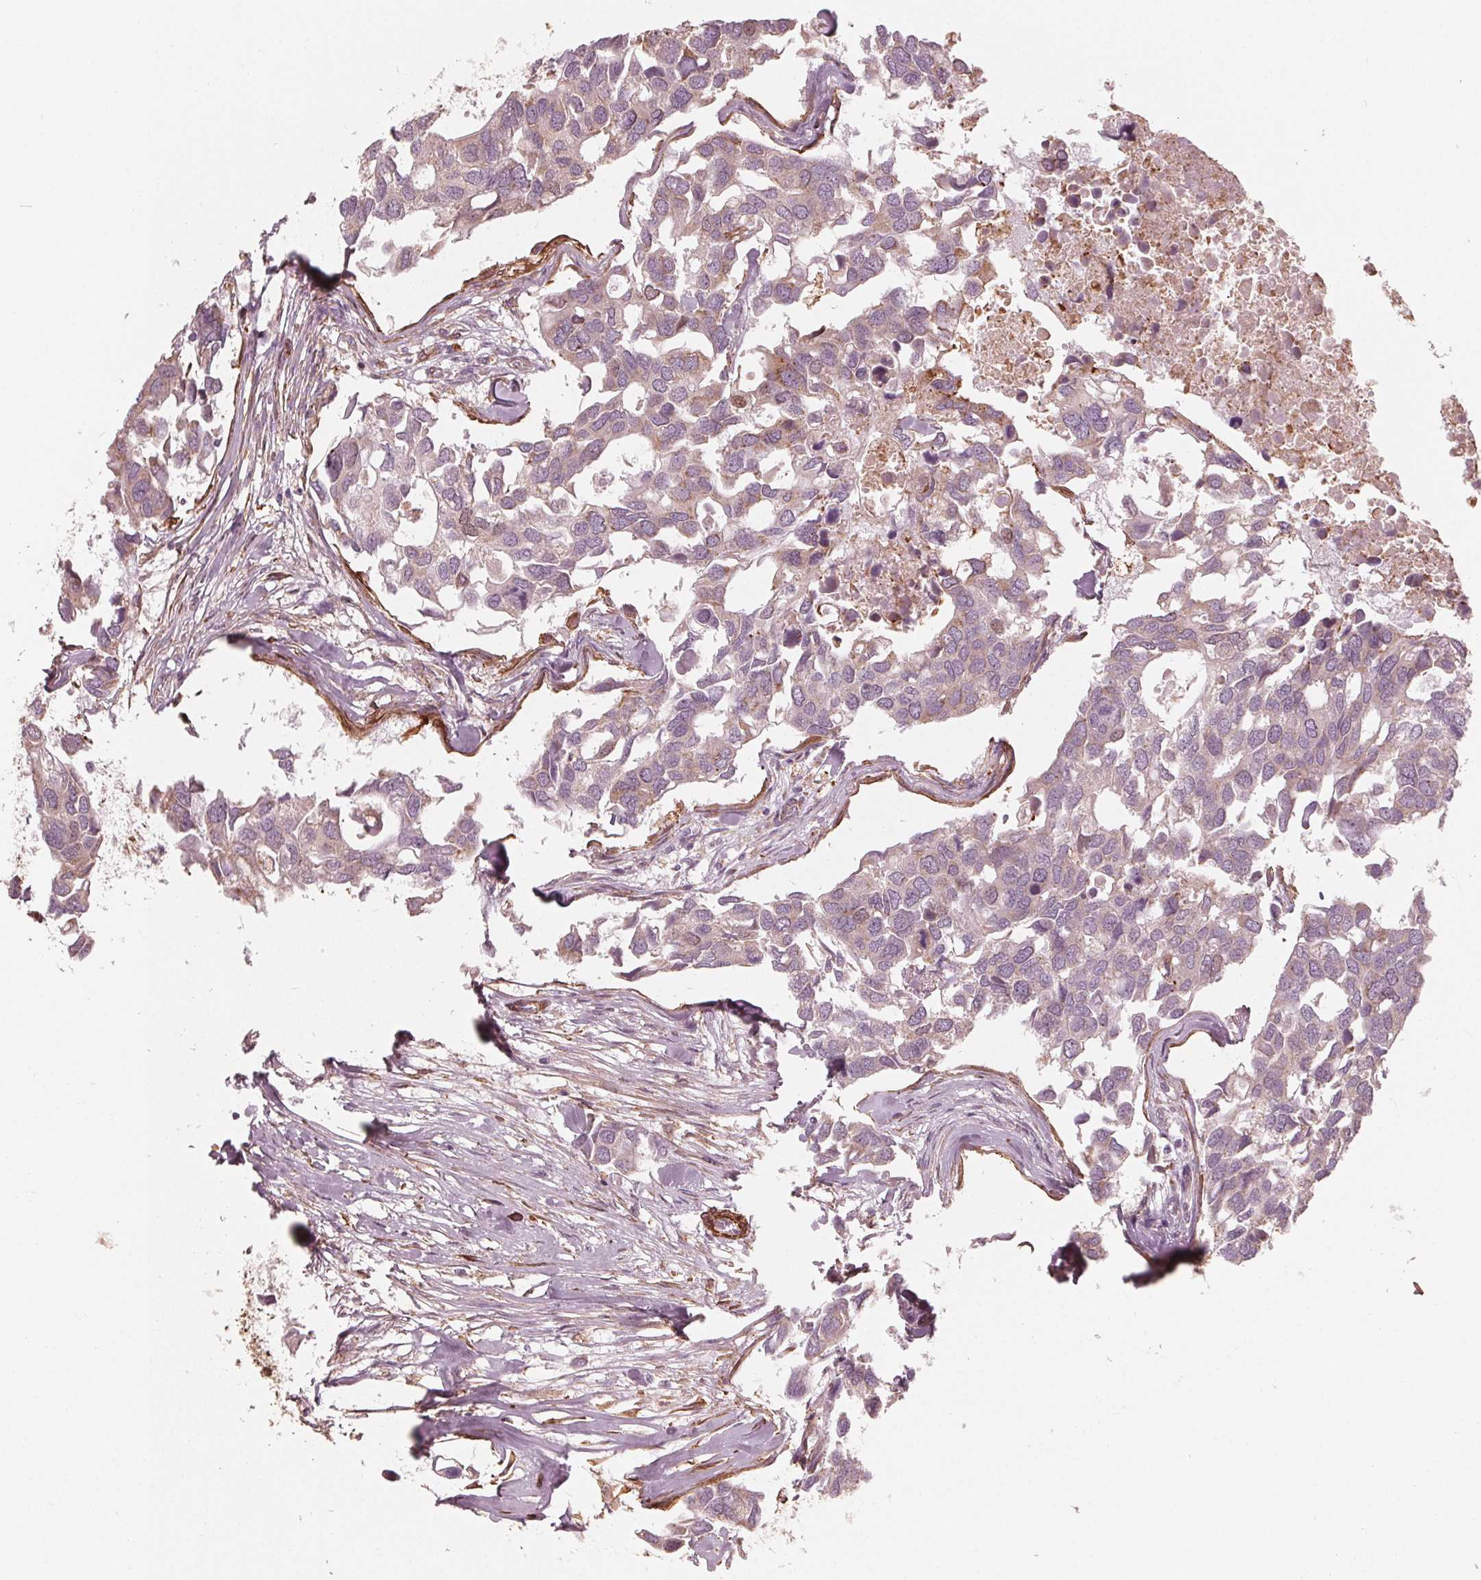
{"staining": {"intensity": "moderate", "quantity": "<25%", "location": "cytoplasmic/membranous"}, "tissue": "breast cancer", "cell_type": "Tumor cells", "image_type": "cancer", "snomed": [{"axis": "morphology", "description": "Duct carcinoma"}, {"axis": "topography", "description": "Breast"}], "caption": "There is low levels of moderate cytoplasmic/membranous staining in tumor cells of breast cancer, as demonstrated by immunohistochemical staining (brown color).", "gene": "MIER3", "patient": {"sex": "female", "age": 83}}